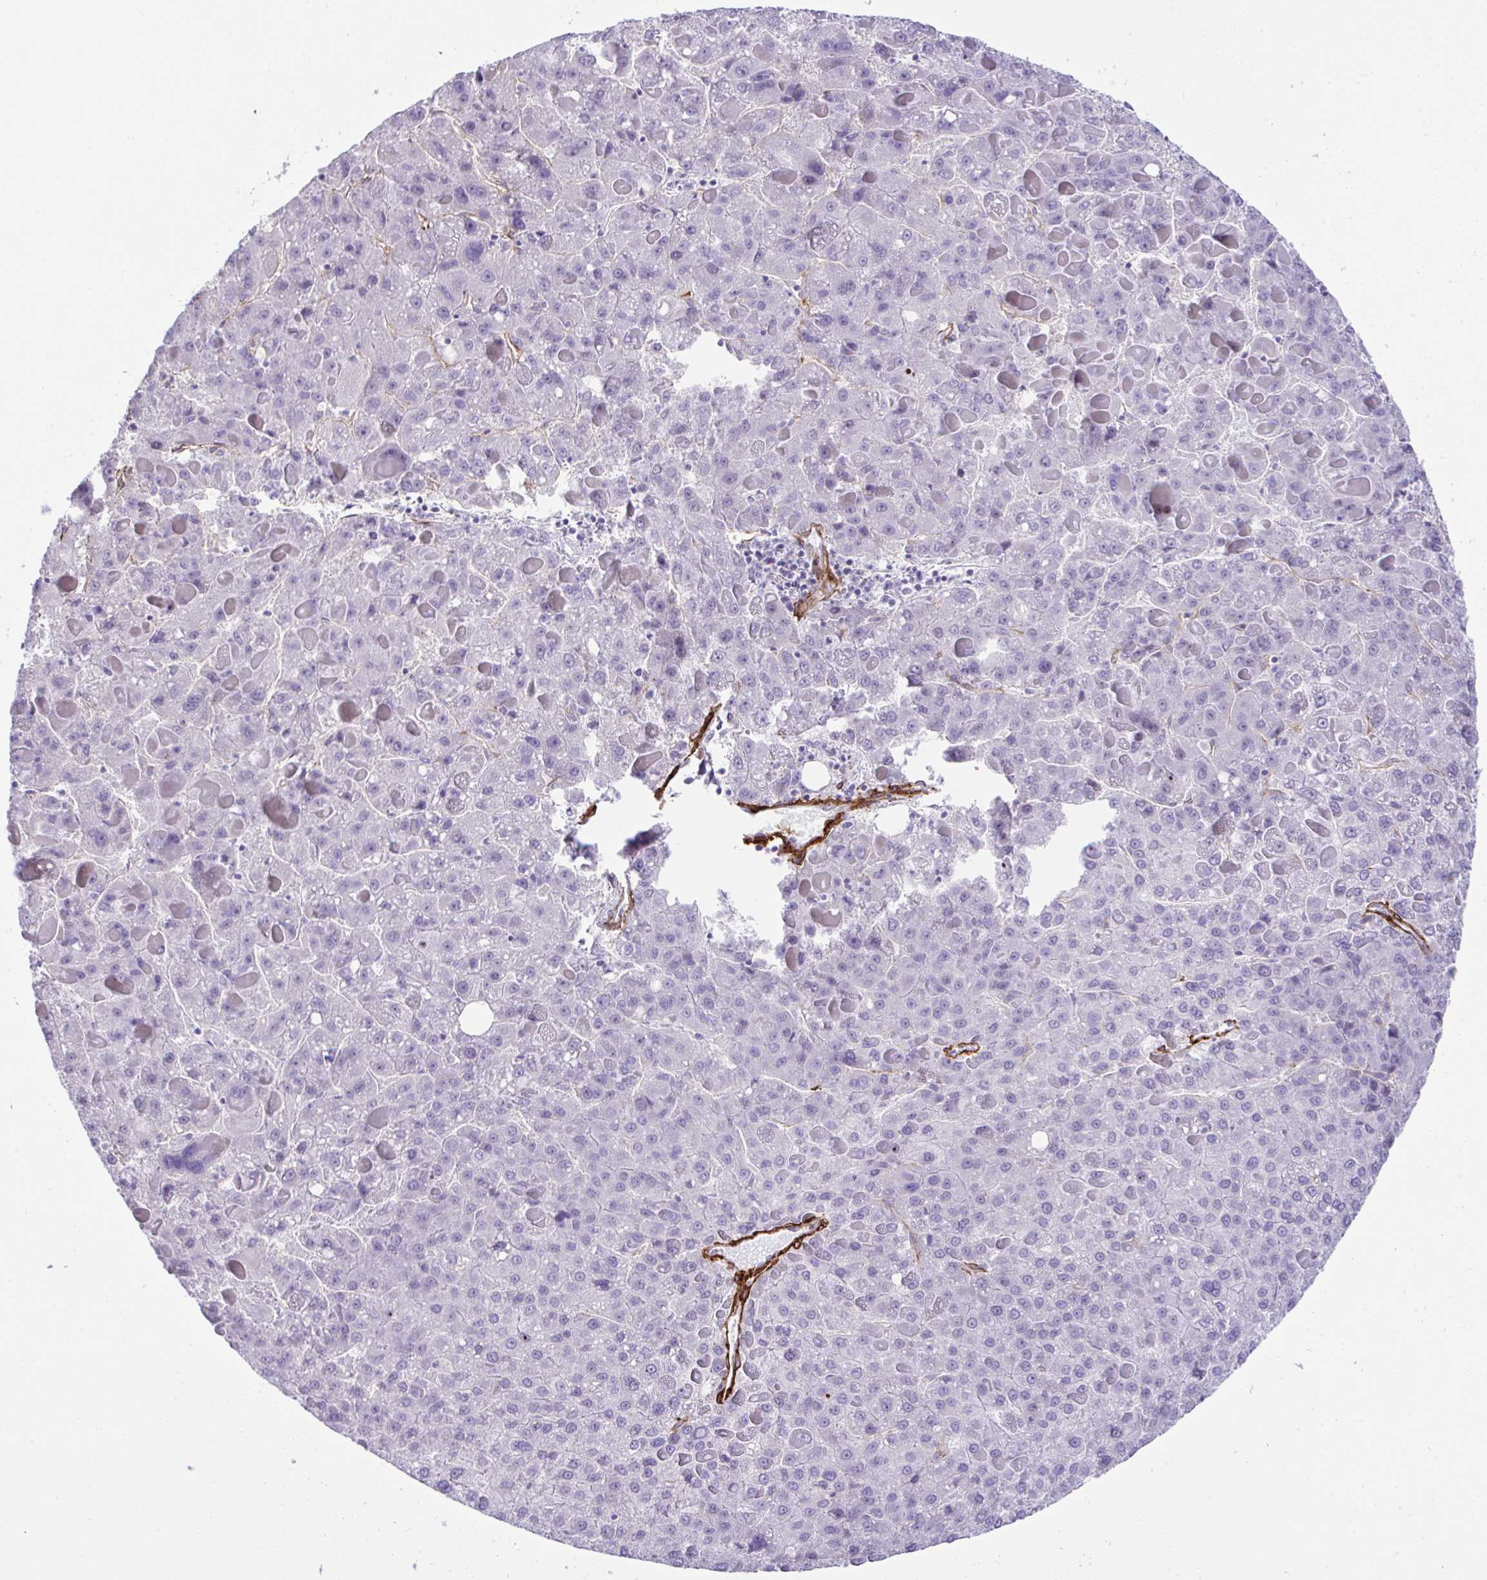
{"staining": {"intensity": "negative", "quantity": "none", "location": "none"}, "tissue": "liver cancer", "cell_type": "Tumor cells", "image_type": "cancer", "snomed": [{"axis": "morphology", "description": "Carcinoma, Hepatocellular, NOS"}, {"axis": "topography", "description": "Liver"}], "caption": "High power microscopy photomicrograph of an immunohistochemistry image of hepatocellular carcinoma (liver), revealing no significant staining in tumor cells.", "gene": "FBXO34", "patient": {"sex": "female", "age": 82}}